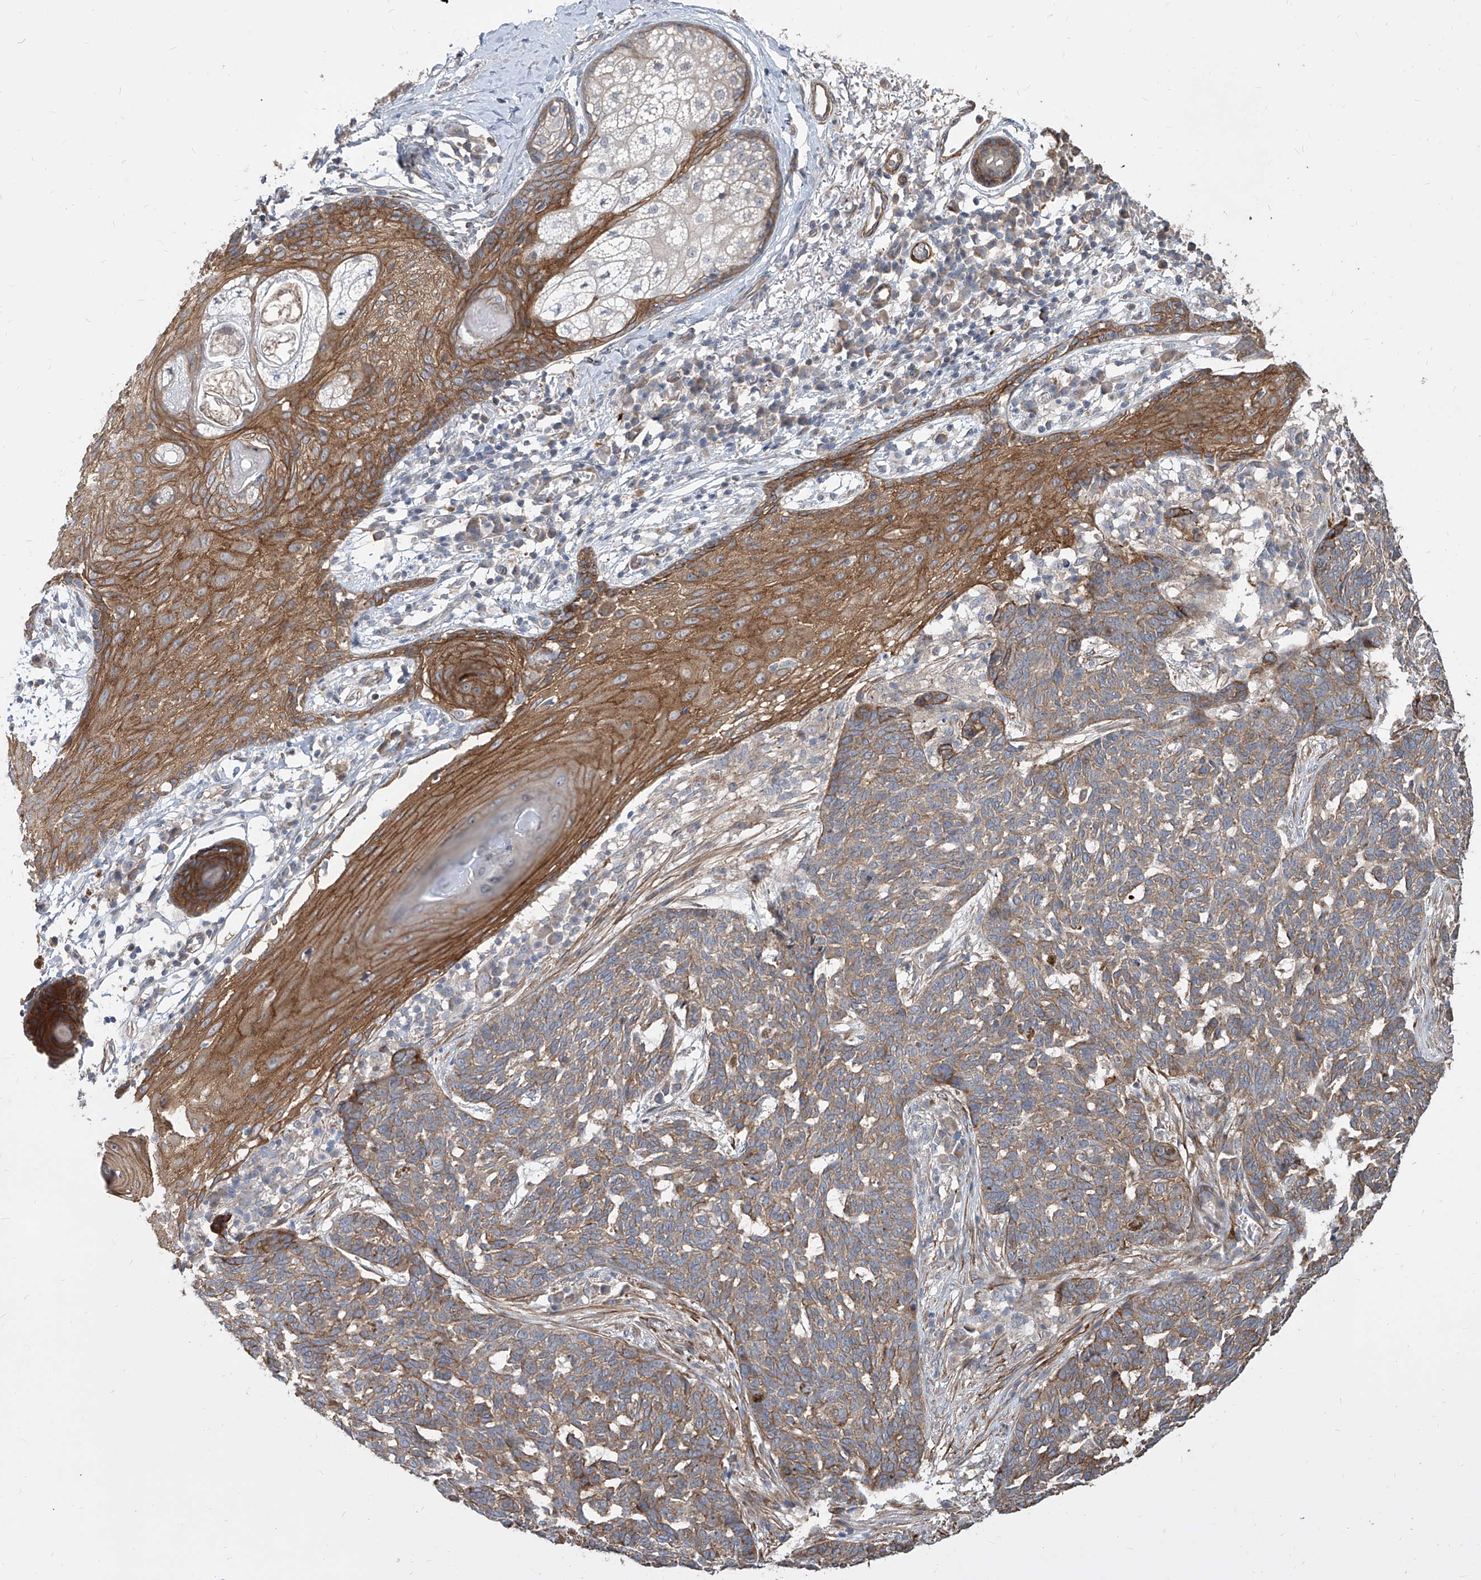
{"staining": {"intensity": "moderate", "quantity": ">75%", "location": "cytoplasmic/membranous"}, "tissue": "skin cancer", "cell_type": "Tumor cells", "image_type": "cancer", "snomed": [{"axis": "morphology", "description": "Basal cell carcinoma"}, {"axis": "topography", "description": "Skin"}], "caption": "Immunohistochemical staining of basal cell carcinoma (skin) displays medium levels of moderate cytoplasmic/membranous protein staining in about >75% of tumor cells.", "gene": "FAM83B", "patient": {"sex": "male", "age": 85}}